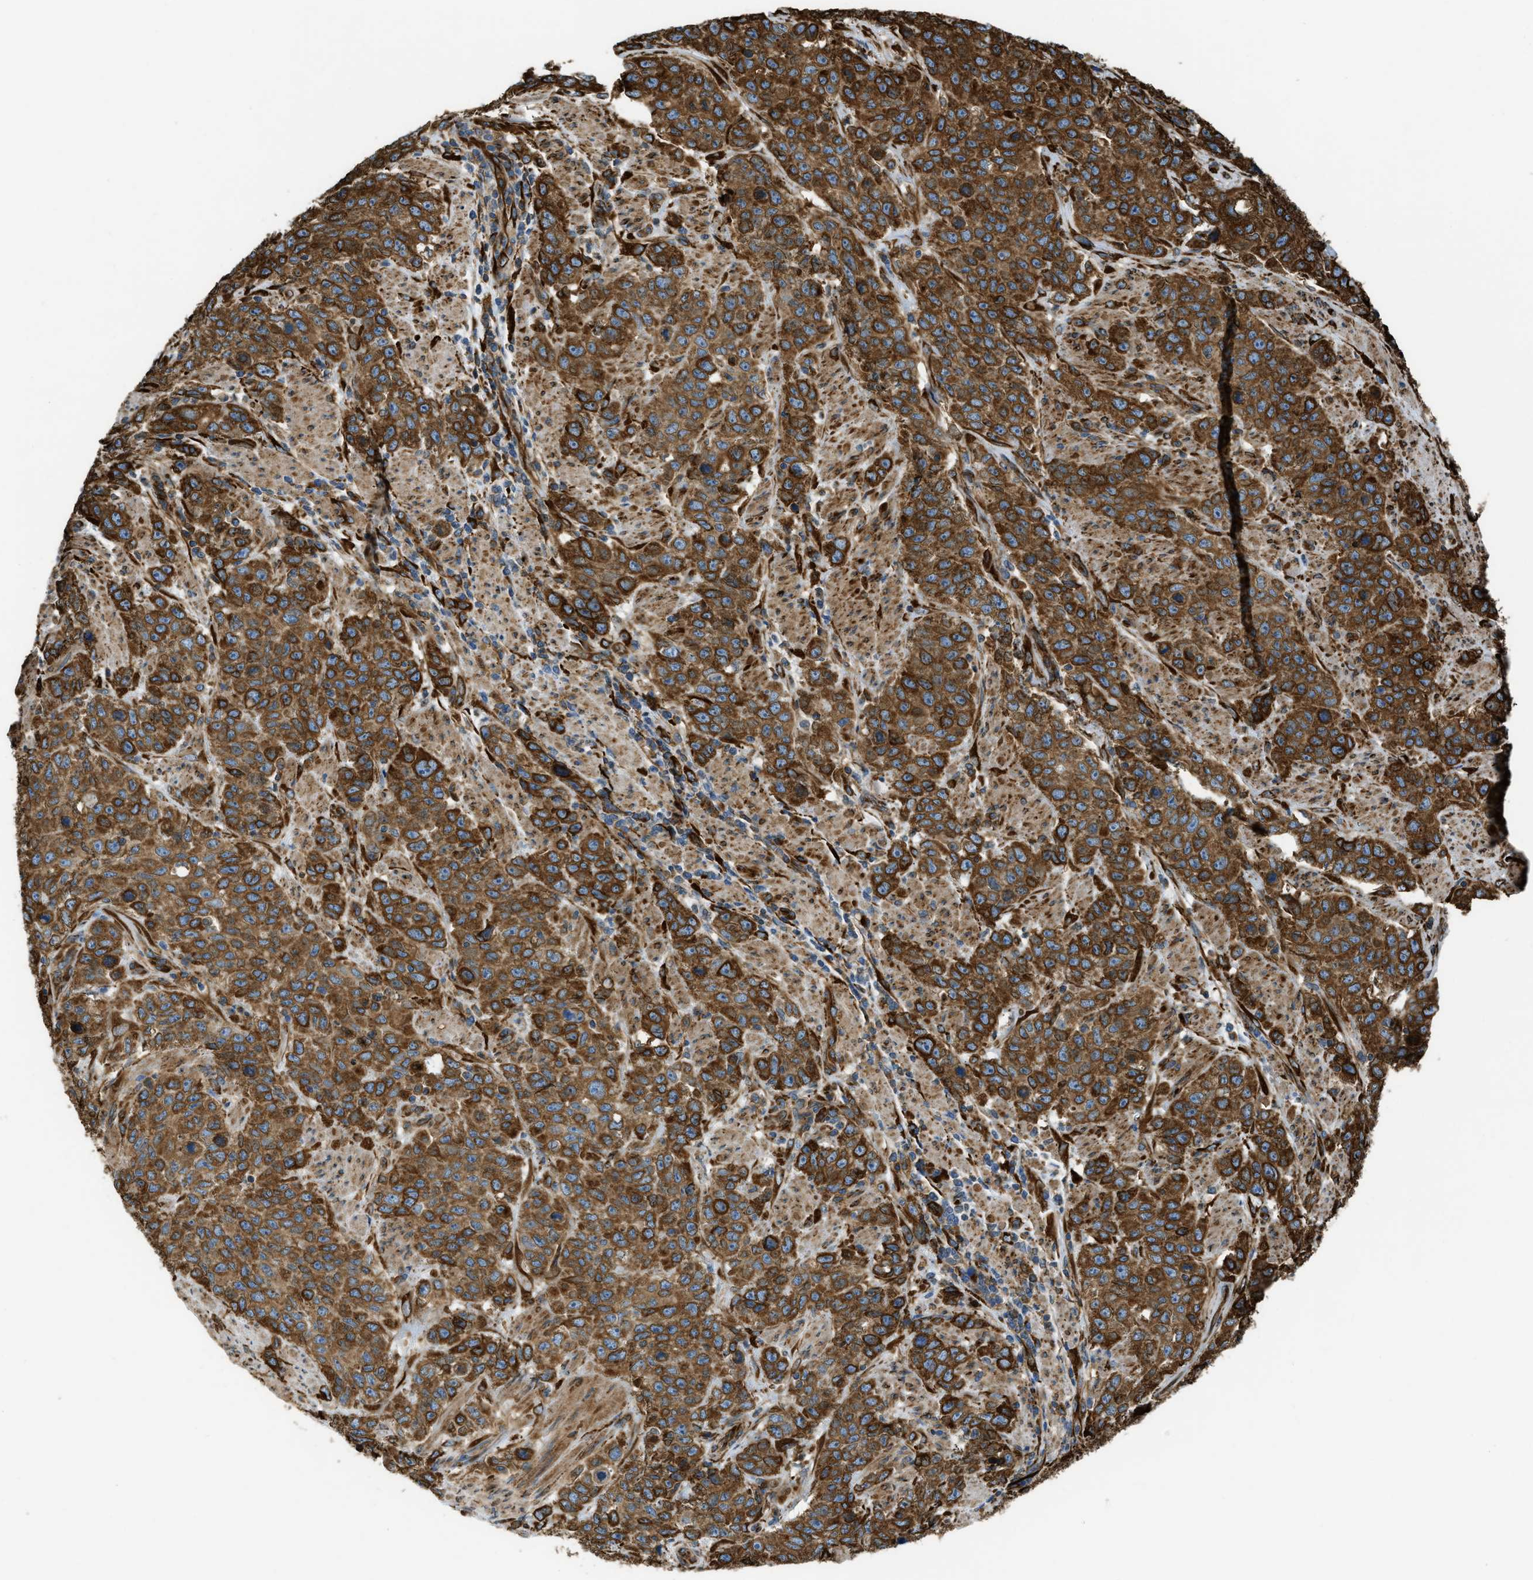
{"staining": {"intensity": "strong", "quantity": ">75%", "location": "cytoplasmic/membranous"}, "tissue": "stomach cancer", "cell_type": "Tumor cells", "image_type": "cancer", "snomed": [{"axis": "morphology", "description": "Adenocarcinoma, NOS"}, {"axis": "topography", "description": "Stomach"}], "caption": "Stomach cancer (adenocarcinoma) stained with a brown dye demonstrates strong cytoplasmic/membranous positive expression in about >75% of tumor cells.", "gene": "BEX3", "patient": {"sex": "male", "age": 48}}